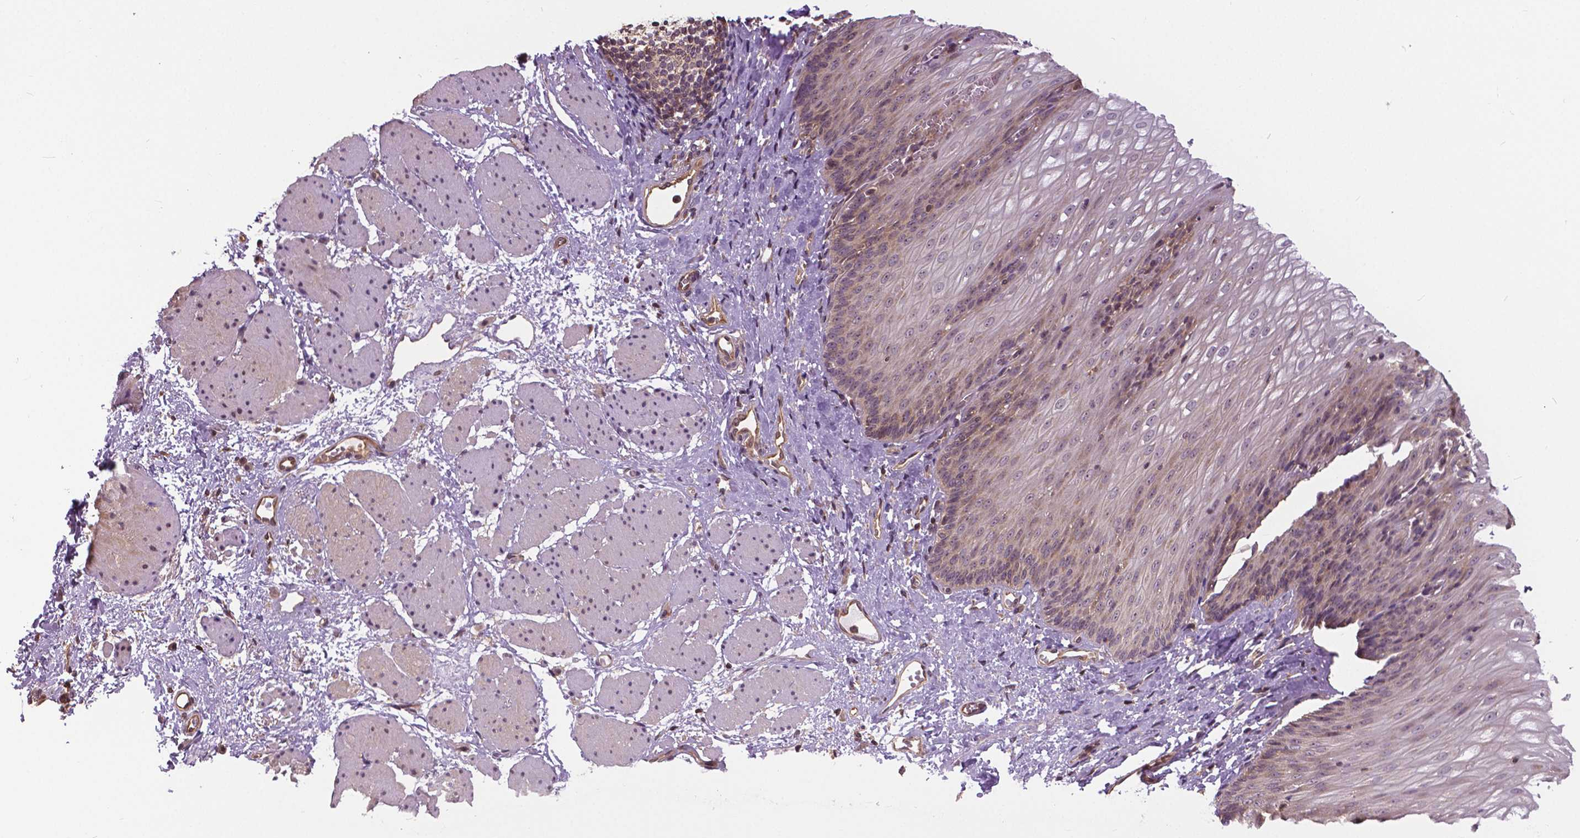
{"staining": {"intensity": "negative", "quantity": "none", "location": "none"}, "tissue": "esophagus", "cell_type": "Squamous epithelial cells", "image_type": "normal", "snomed": [{"axis": "morphology", "description": "Normal tissue, NOS"}, {"axis": "topography", "description": "Esophagus"}], "caption": "The histopathology image demonstrates no significant staining in squamous epithelial cells of esophagus. (Immunohistochemistry (ihc), brightfield microscopy, high magnification).", "gene": "ANXA13", "patient": {"sex": "male", "age": 62}}